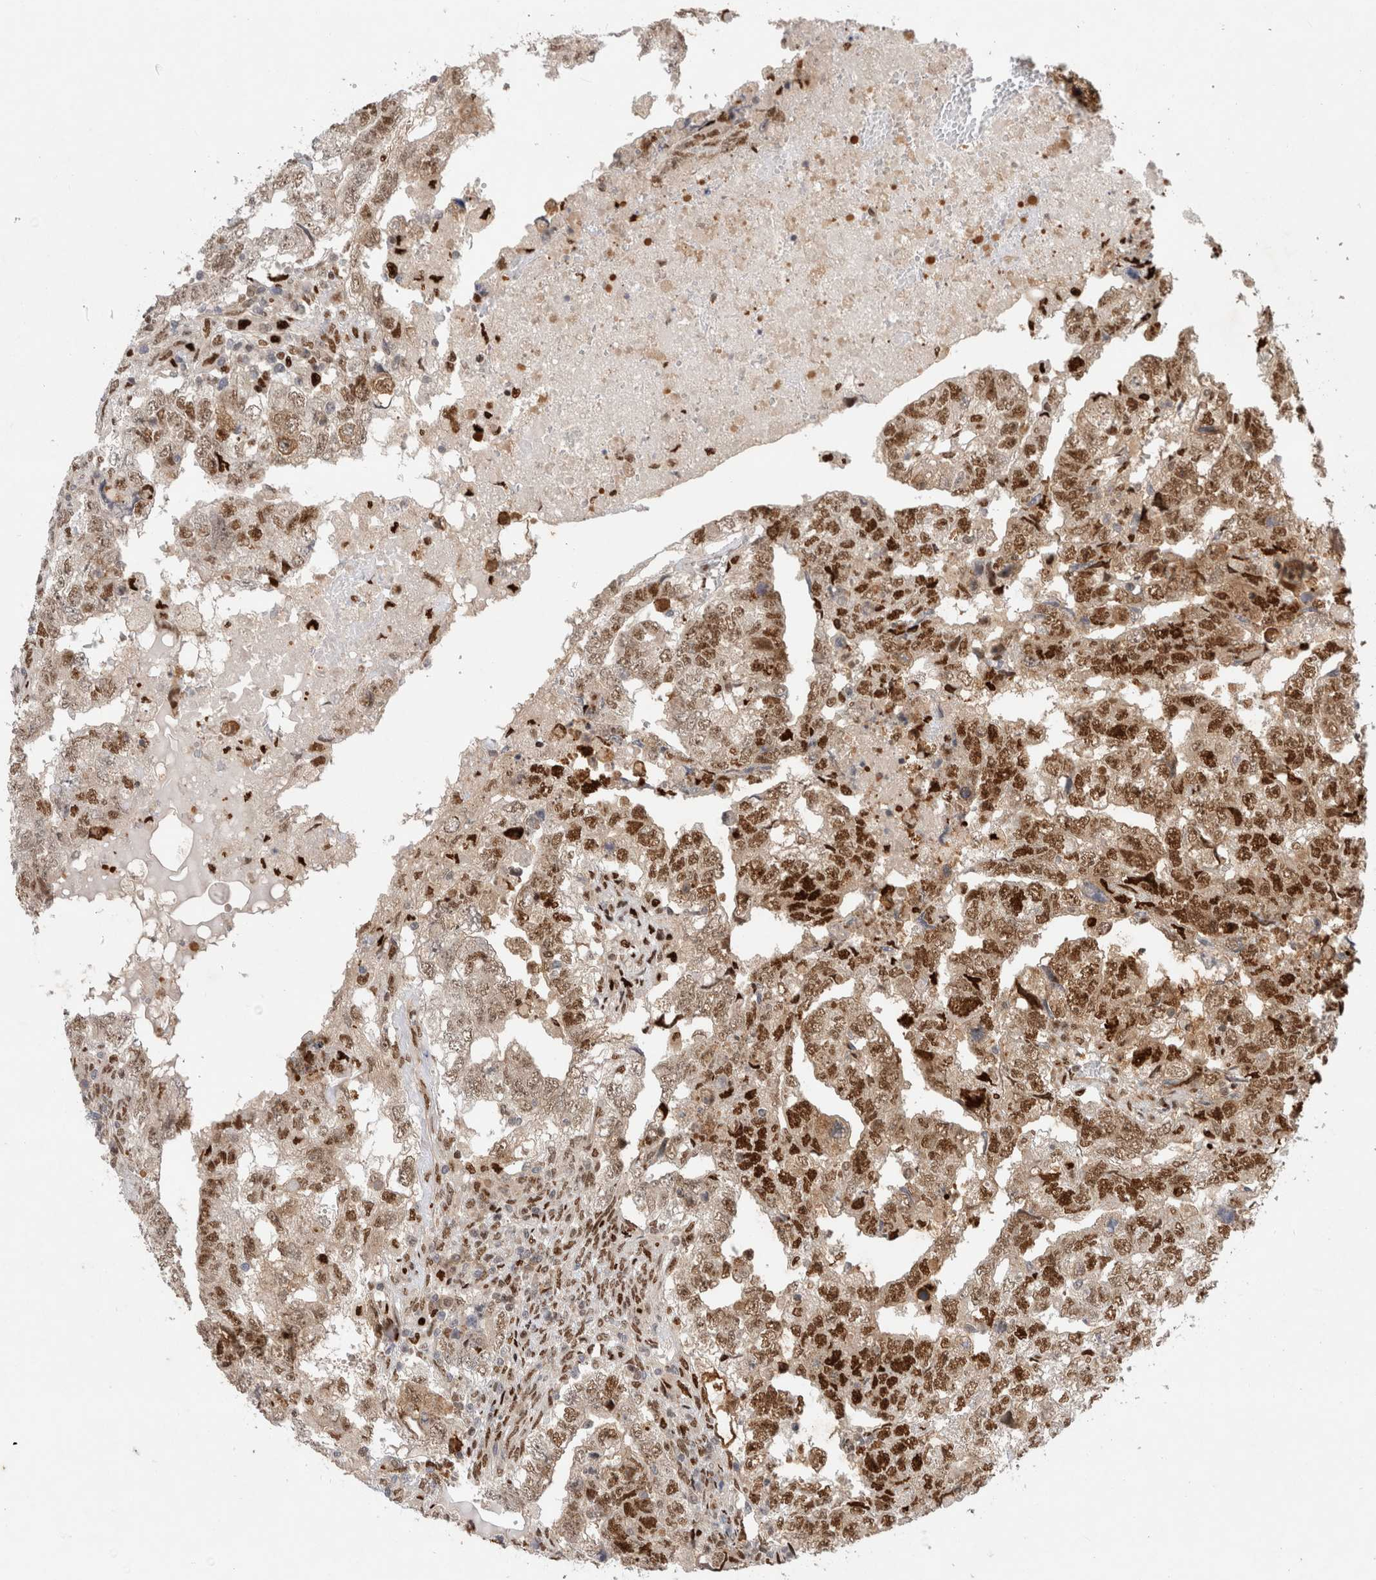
{"staining": {"intensity": "strong", "quantity": ">75%", "location": "nuclear"}, "tissue": "testis cancer", "cell_type": "Tumor cells", "image_type": "cancer", "snomed": [{"axis": "morphology", "description": "Carcinoma, Embryonal, NOS"}, {"axis": "topography", "description": "Testis"}], "caption": "A micrograph of human testis cancer (embryonal carcinoma) stained for a protein shows strong nuclear brown staining in tumor cells. (IHC, brightfield microscopy, high magnification).", "gene": "TCF4", "patient": {"sex": "male", "age": 36}}